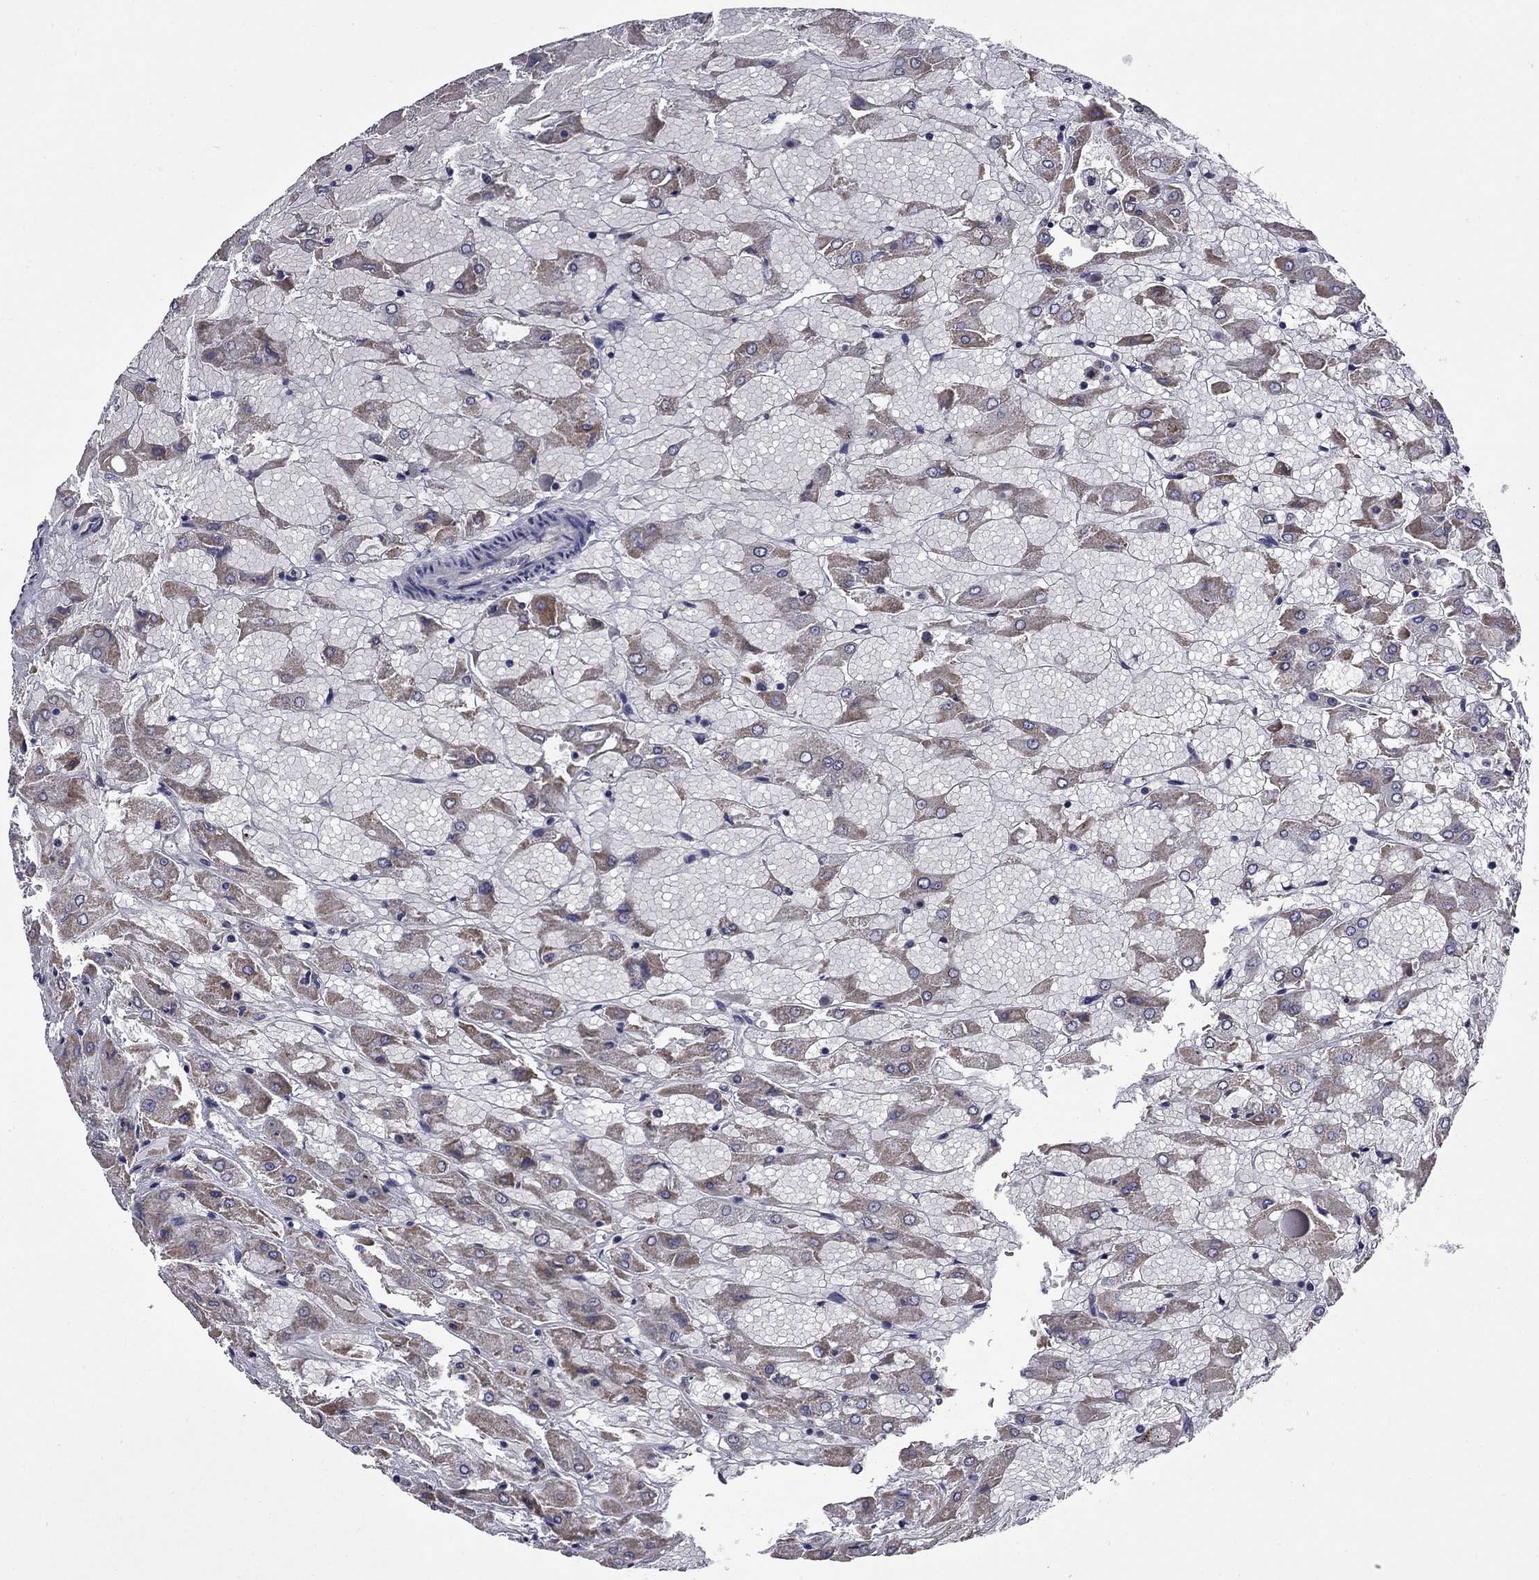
{"staining": {"intensity": "moderate", "quantity": ">75%", "location": "cytoplasmic/membranous"}, "tissue": "renal cancer", "cell_type": "Tumor cells", "image_type": "cancer", "snomed": [{"axis": "morphology", "description": "Adenocarcinoma, NOS"}, {"axis": "topography", "description": "Kidney"}], "caption": "Tumor cells show medium levels of moderate cytoplasmic/membranous staining in approximately >75% of cells in adenocarcinoma (renal). Using DAB (3,3'-diaminobenzidine) (brown) and hematoxylin (blue) stains, captured at high magnification using brightfield microscopy.", "gene": "HTR4", "patient": {"sex": "male", "age": 72}}